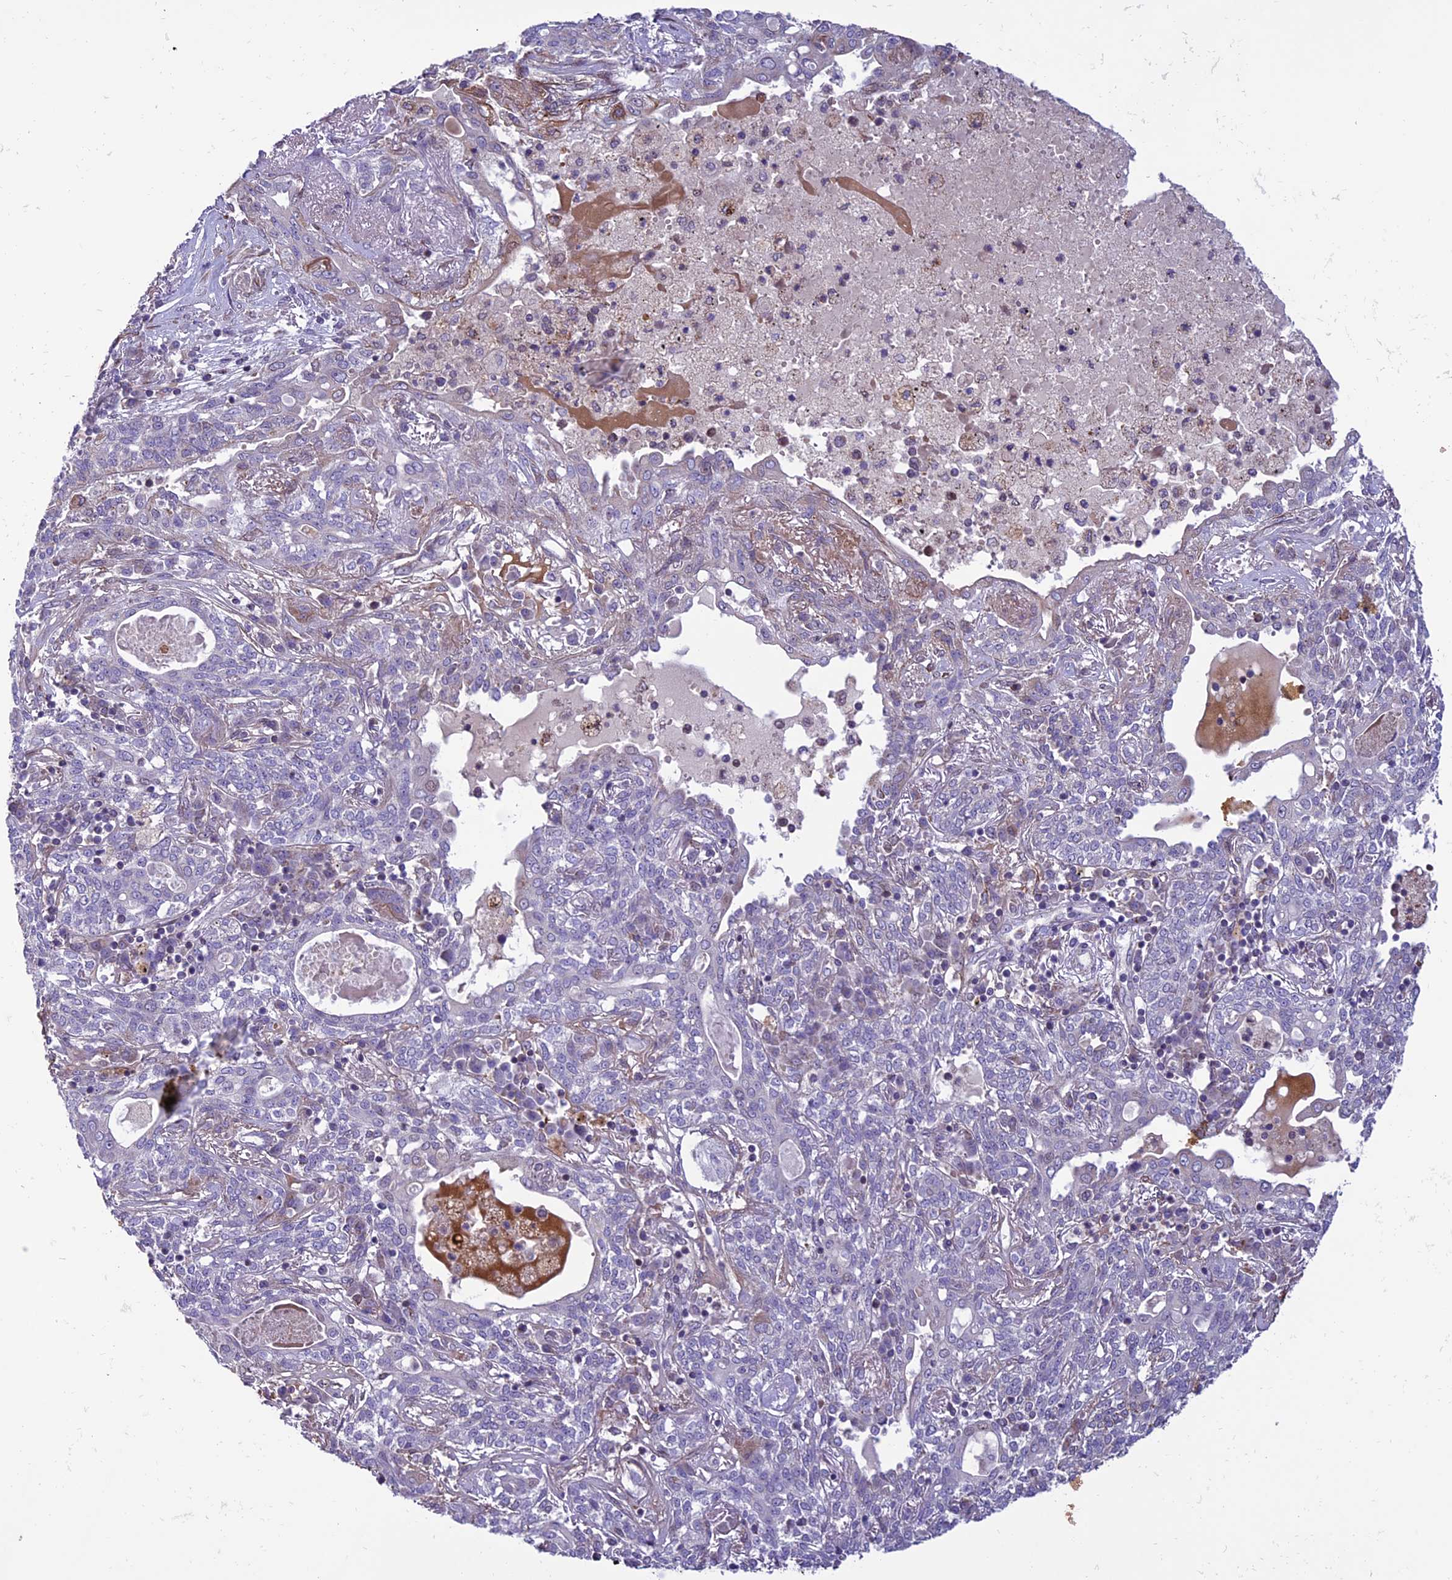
{"staining": {"intensity": "negative", "quantity": "none", "location": "none"}, "tissue": "lung cancer", "cell_type": "Tumor cells", "image_type": "cancer", "snomed": [{"axis": "morphology", "description": "Squamous cell carcinoma, NOS"}, {"axis": "topography", "description": "Lung"}], "caption": "Immunohistochemical staining of lung squamous cell carcinoma exhibits no significant expression in tumor cells.", "gene": "MIEF2", "patient": {"sex": "female", "age": 70}}